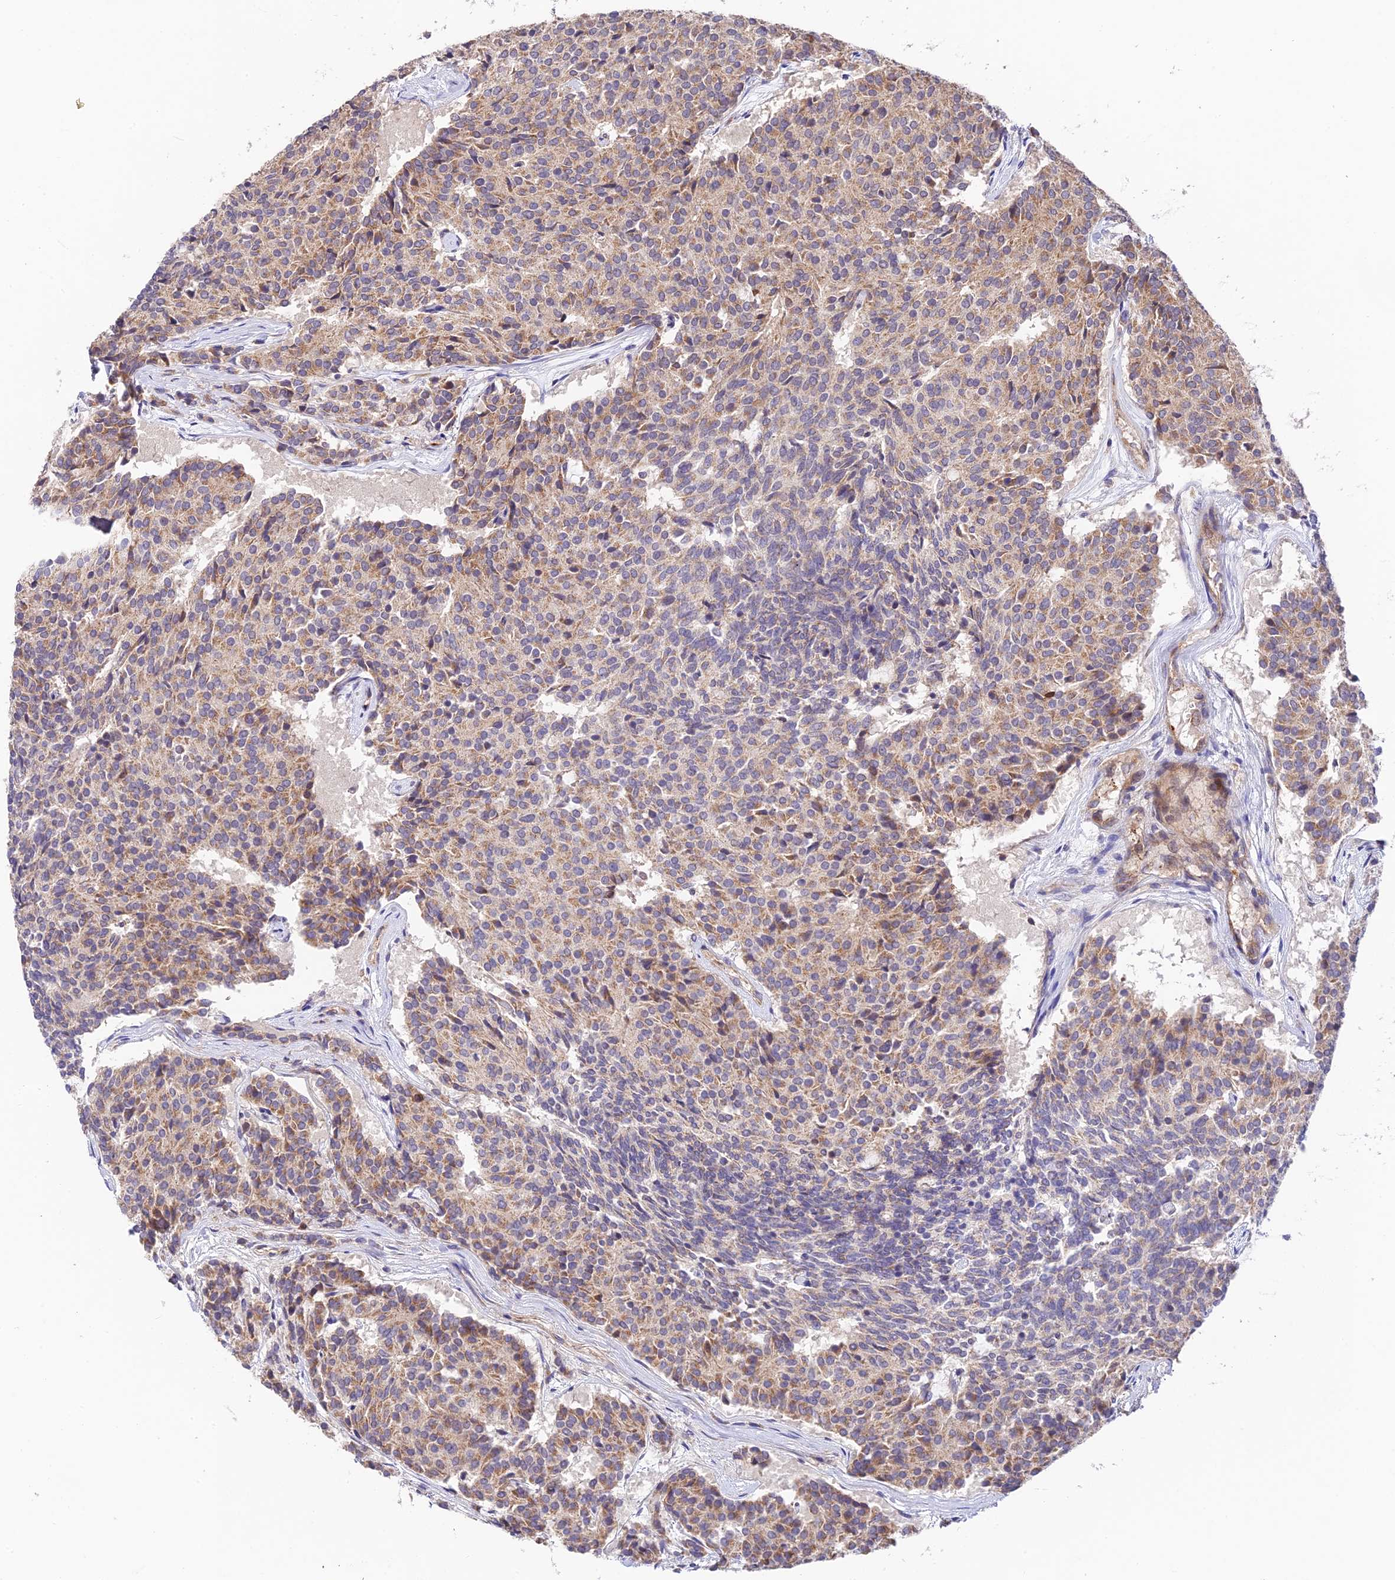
{"staining": {"intensity": "weak", "quantity": ">75%", "location": "cytoplasmic/membranous"}, "tissue": "carcinoid", "cell_type": "Tumor cells", "image_type": "cancer", "snomed": [{"axis": "morphology", "description": "Carcinoid, malignant, NOS"}, {"axis": "topography", "description": "Pancreas"}], "caption": "The immunohistochemical stain labels weak cytoplasmic/membranous staining in tumor cells of carcinoid tissue. The protein is shown in brown color, while the nuclei are stained blue.", "gene": "C3orf20", "patient": {"sex": "female", "age": 54}}